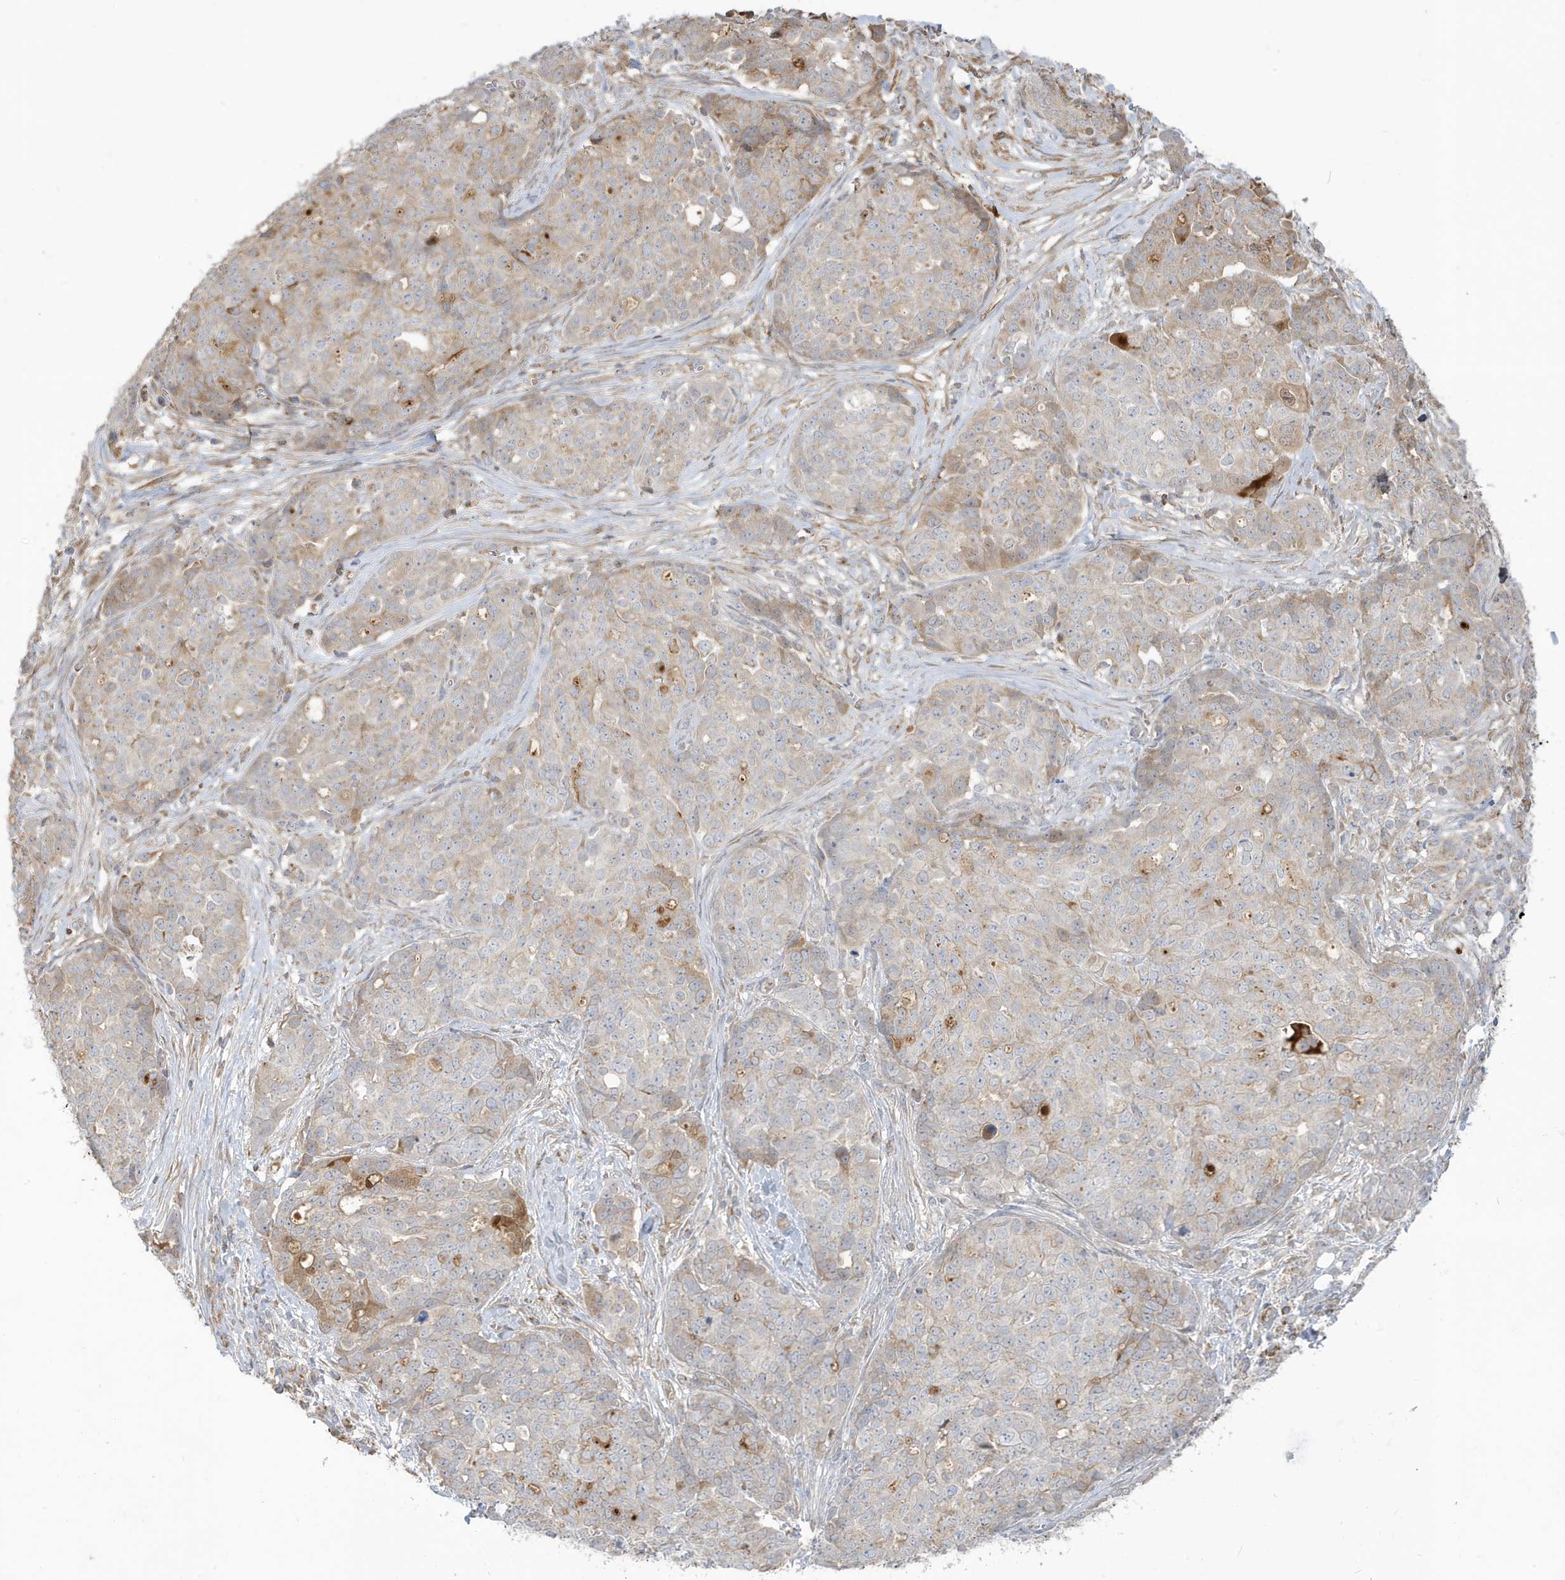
{"staining": {"intensity": "weak", "quantity": "<25%", "location": "cytoplasmic/membranous"}, "tissue": "ovarian cancer", "cell_type": "Tumor cells", "image_type": "cancer", "snomed": [{"axis": "morphology", "description": "Cystadenocarcinoma, serous, NOS"}, {"axis": "topography", "description": "Soft tissue"}, {"axis": "topography", "description": "Ovary"}], "caption": "Human ovarian cancer stained for a protein using IHC exhibits no expression in tumor cells.", "gene": "IFT57", "patient": {"sex": "female", "age": 57}}